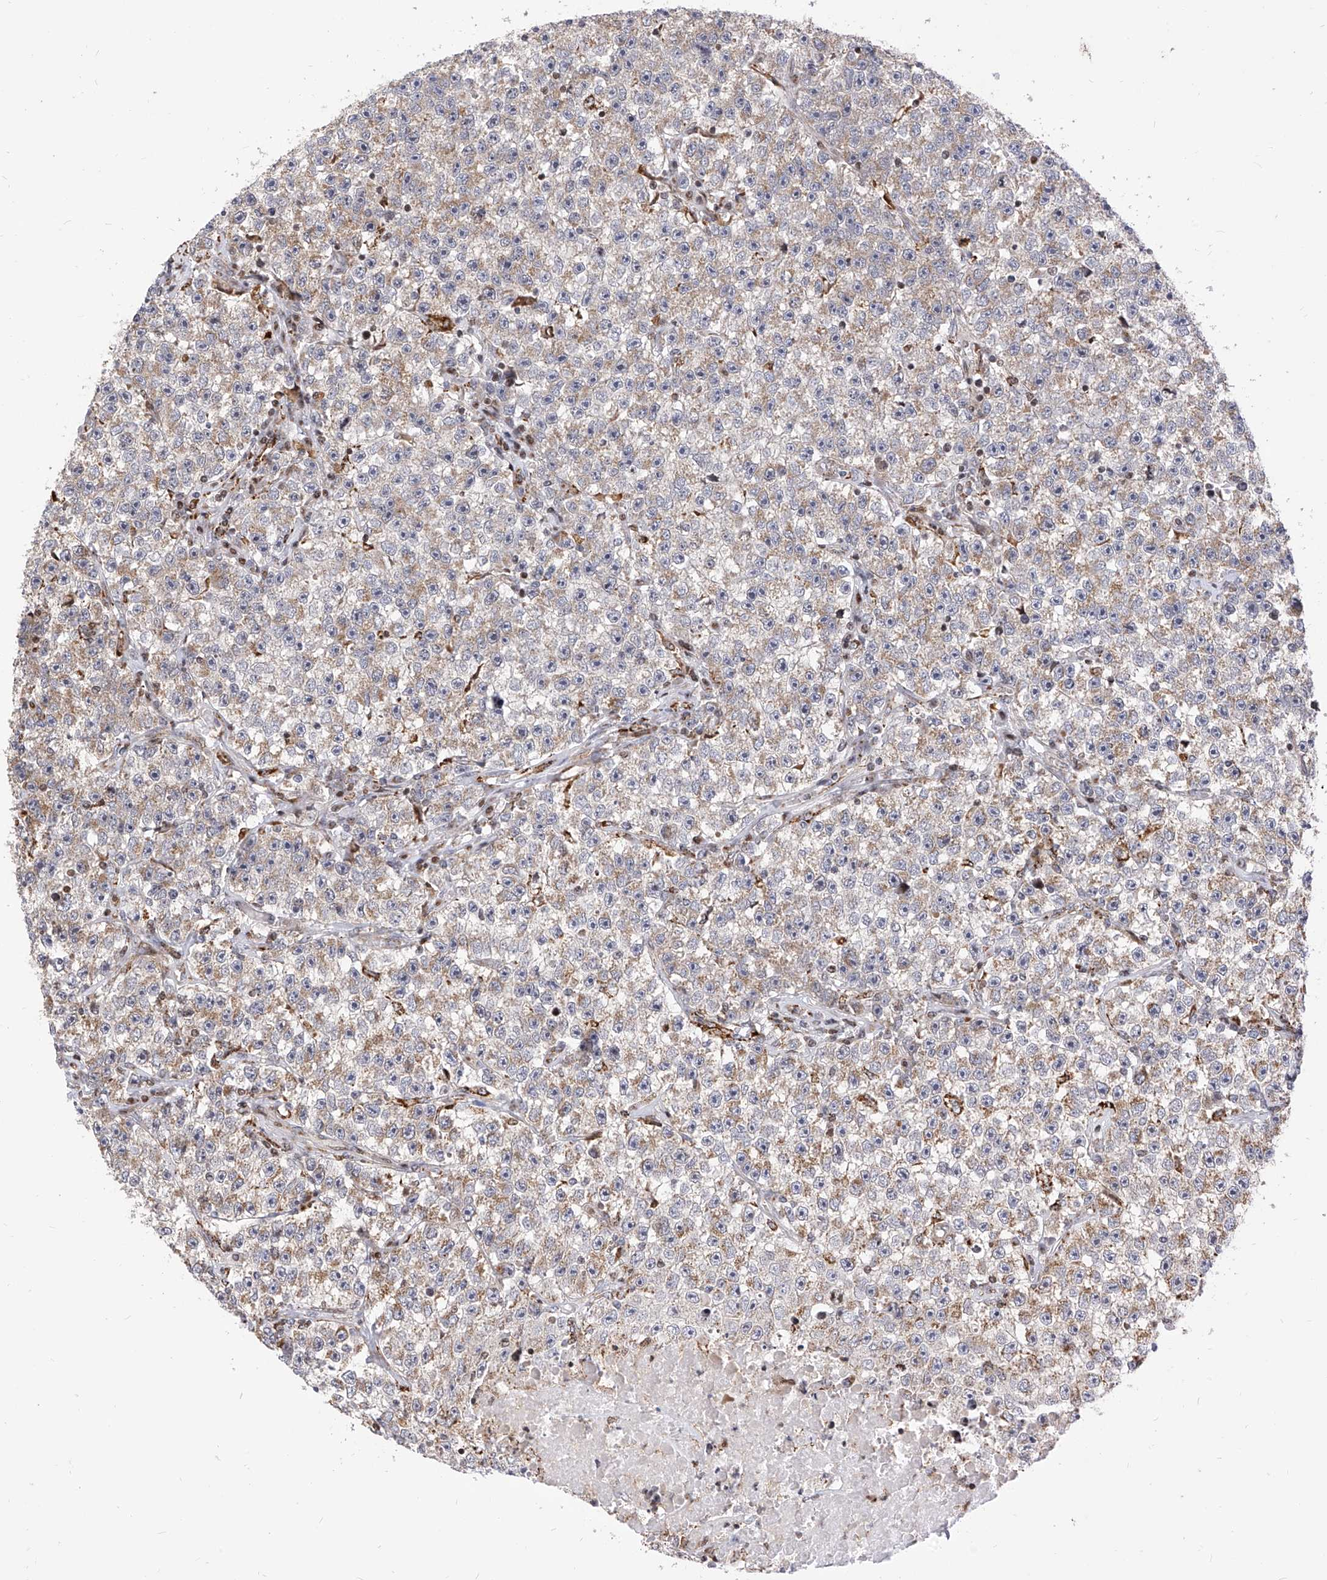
{"staining": {"intensity": "weak", "quantity": ">75%", "location": "cytoplasmic/membranous"}, "tissue": "testis cancer", "cell_type": "Tumor cells", "image_type": "cancer", "snomed": [{"axis": "morphology", "description": "Seminoma, NOS"}, {"axis": "topography", "description": "Testis"}], "caption": "Testis cancer tissue shows weak cytoplasmic/membranous expression in approximately >75% of tumor cells, visualized by immunohistochemistry. The staining is performed using DAB (3,3'-diaminobenzidine) brown chromogen to label protein expression. The nuclei are counter-stained blue using hematoxylin.", "gene": "TTLL8", "patient": {"sex": "male", "age": 22}}